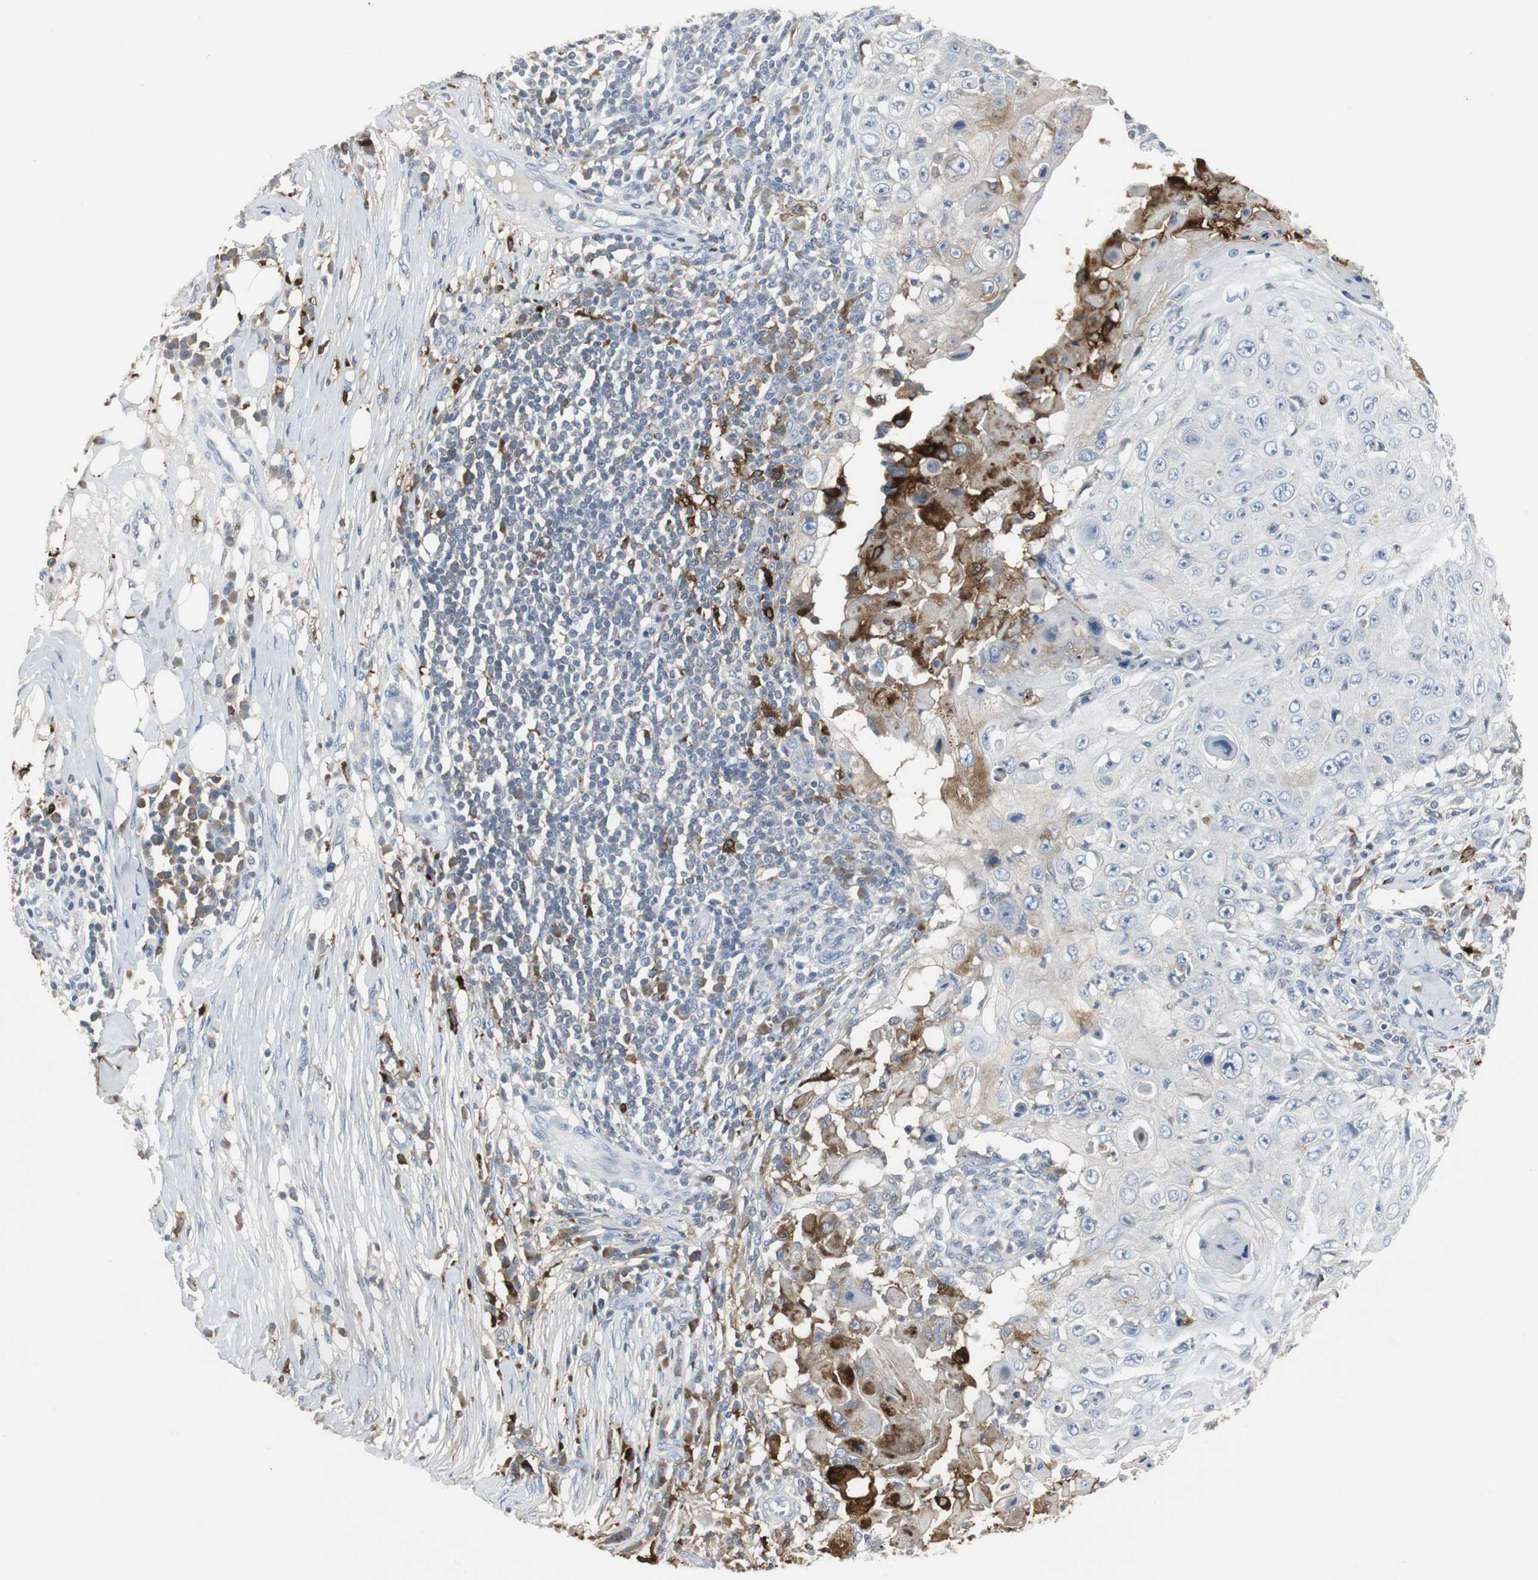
{"staining": {"intensity": "moderate", "quantity": "<25%", "location": "cytoplasmic/membranous"}, "tissue": "skin cancer", "cell_type": "Tumor cells", "image_type": "cancer", "snomed": [{"axis": "morphology", "description": "Squamous cell carcinoma, NOS"}, {"axis": "topography", "description": "Skin"}], "caption": "This is a photomicrograph of immunohistochemistry (IHC) staining of skin squamous cell carcinoma, which shows moderate positivity in the cytoplasmic/membranous of tumor cells.", "gene": "PI15", "patient": {"sex": "male", "age": 86}}